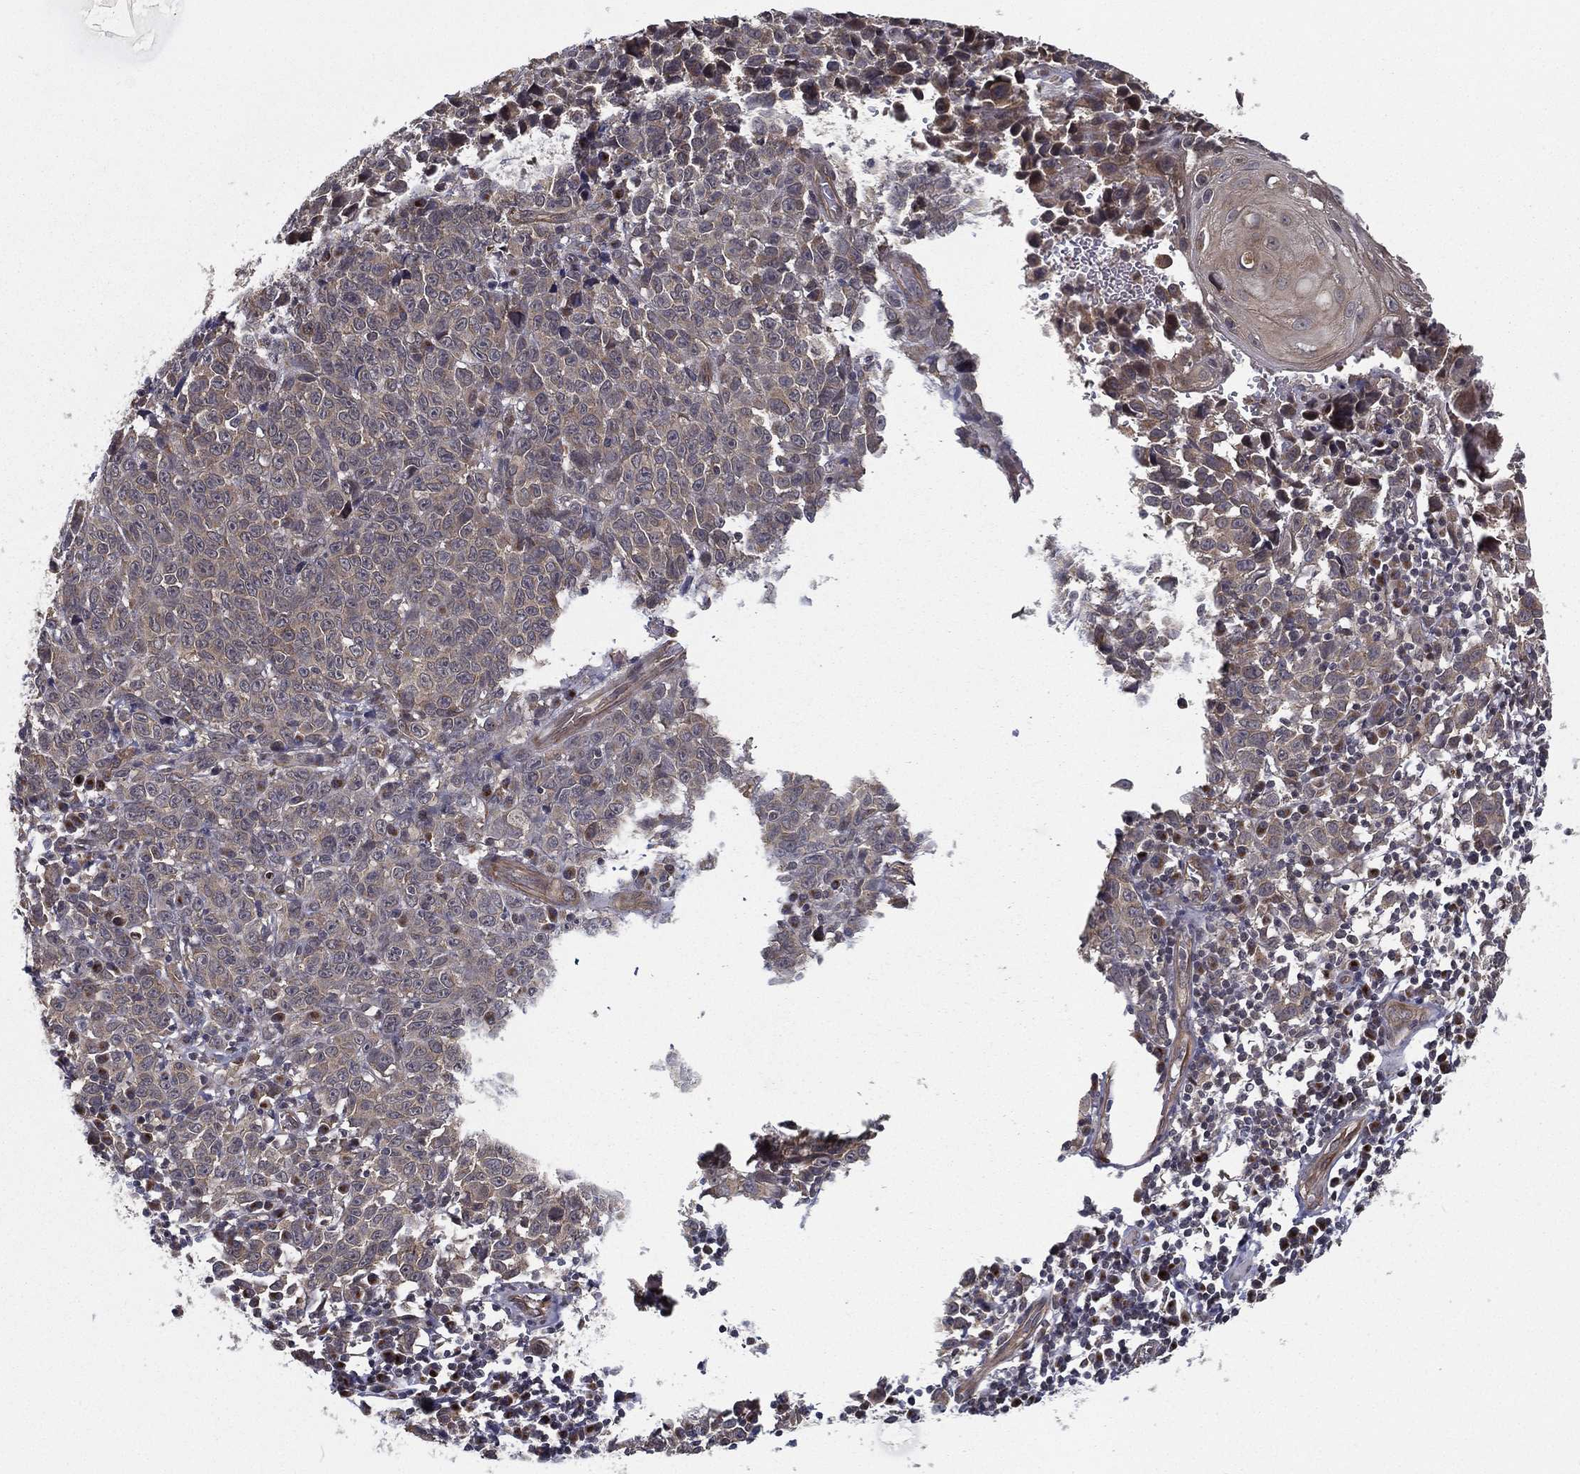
{"staining": {"intensity": "negative", "quantity": "none", "location": "none"}, "tissue": "melanoma", "cell_type": "Tumor cells", "image_type": "cancer", "snomed": [{"axis": "morphology", "description": "Malignant melanoma, NOS"}, {"axis": "topography", "description": "Vulva, labia, clitoris and Bartholin´s gland, NO"}], "caption": "IHC of human melanoma reveals no expression in tumor cells.", "gene": "UACA", "patient": {"sex": "female", "age": 75}}